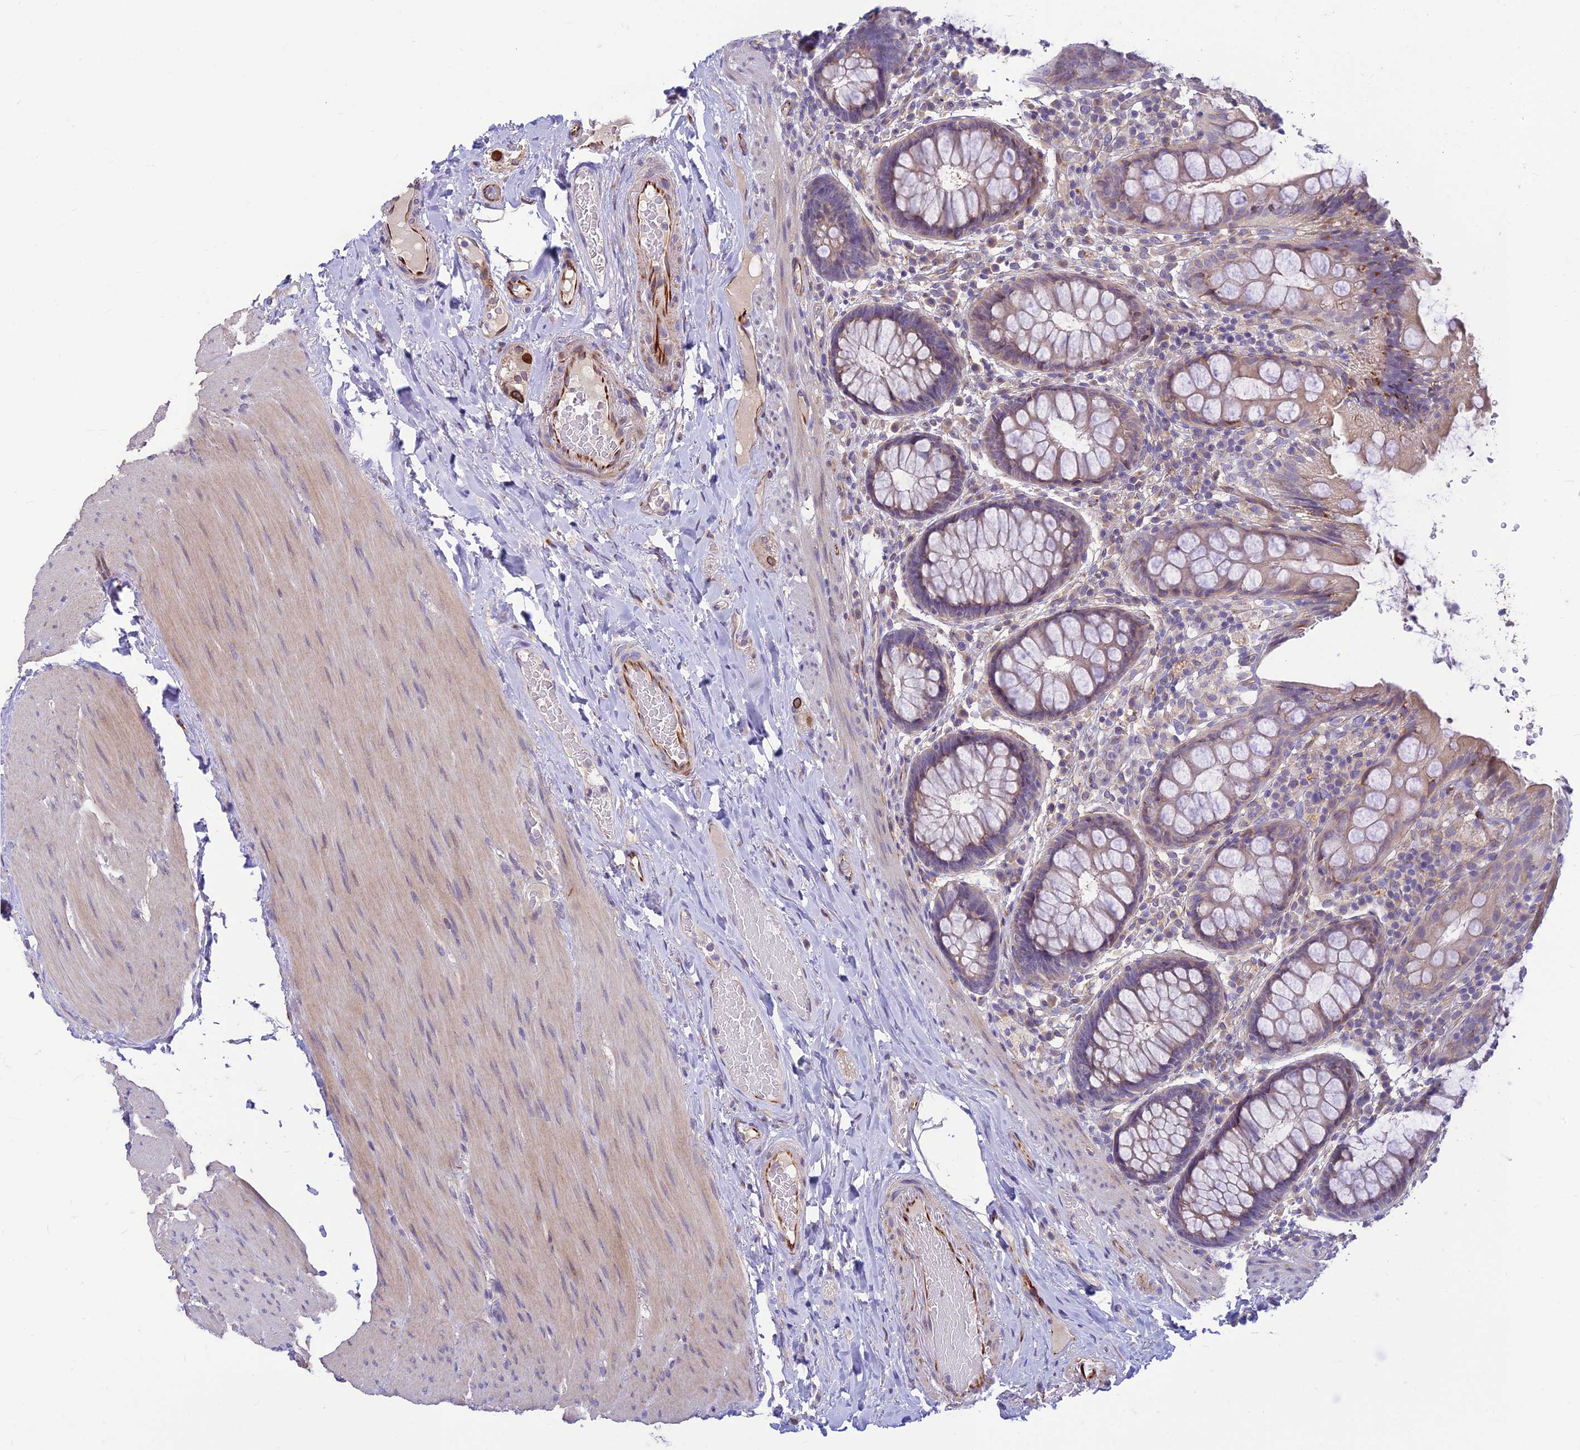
{"staining": {"intensity": "moderate", "quantity": "<25%", "location": "cytoplasmic/membranous"}, "tissue": "rectum", "cell_type": "Glandular cells", "image_type": "normal", "snomed": [{"axis": "morphology", "description": "Normal tissue, NOS"}, {"axis": "topography", "description": "Rectum"}], "caption": "Immunohistochemical staining of unremarkable rectum reveals <25% levels of moderate cytoplasmic/membranous protein staining in about <25% of glandular cells.", "gene": "ST8SIA5", "patient": {"sex": "male", "age": 83}}